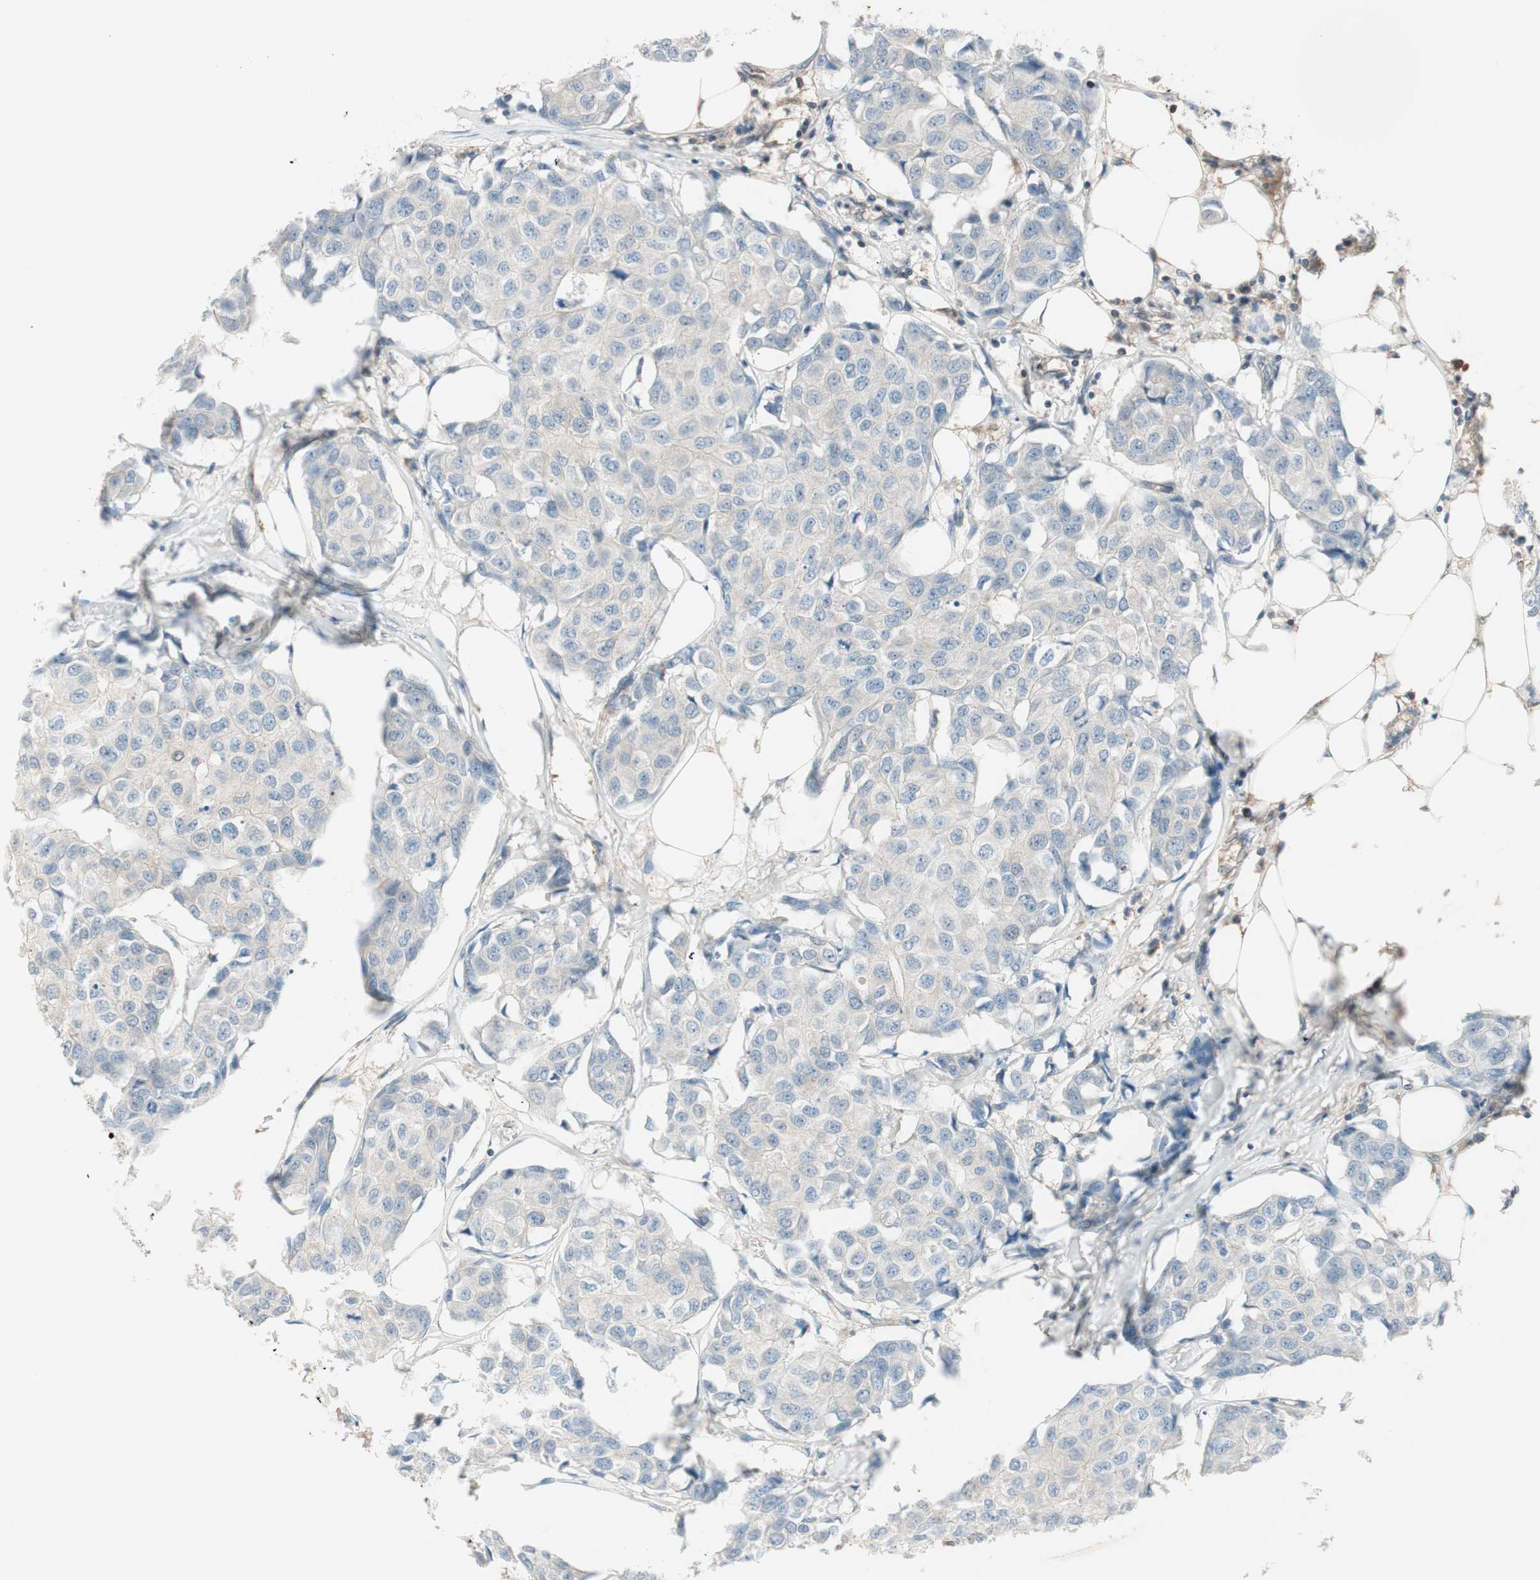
{"staining": {"intensity": "negative", "quantity": "none", "location": "none"}, "tissue": "breast cancer", "cell_type": "Tumor cells", "image_type": "cancer", "snomed": [{"axis": "morphology", "description": "Duct carcinoma"}, {"axis": "topography", "description": "Breast"}], "caption": "DAB immunohistochemical staining of breast cancer (invasive ductal carcinoma) reveals no significant expression in tumor cells.", "gene": "GALT", "patient": {"sex": "female", "age": 80}}